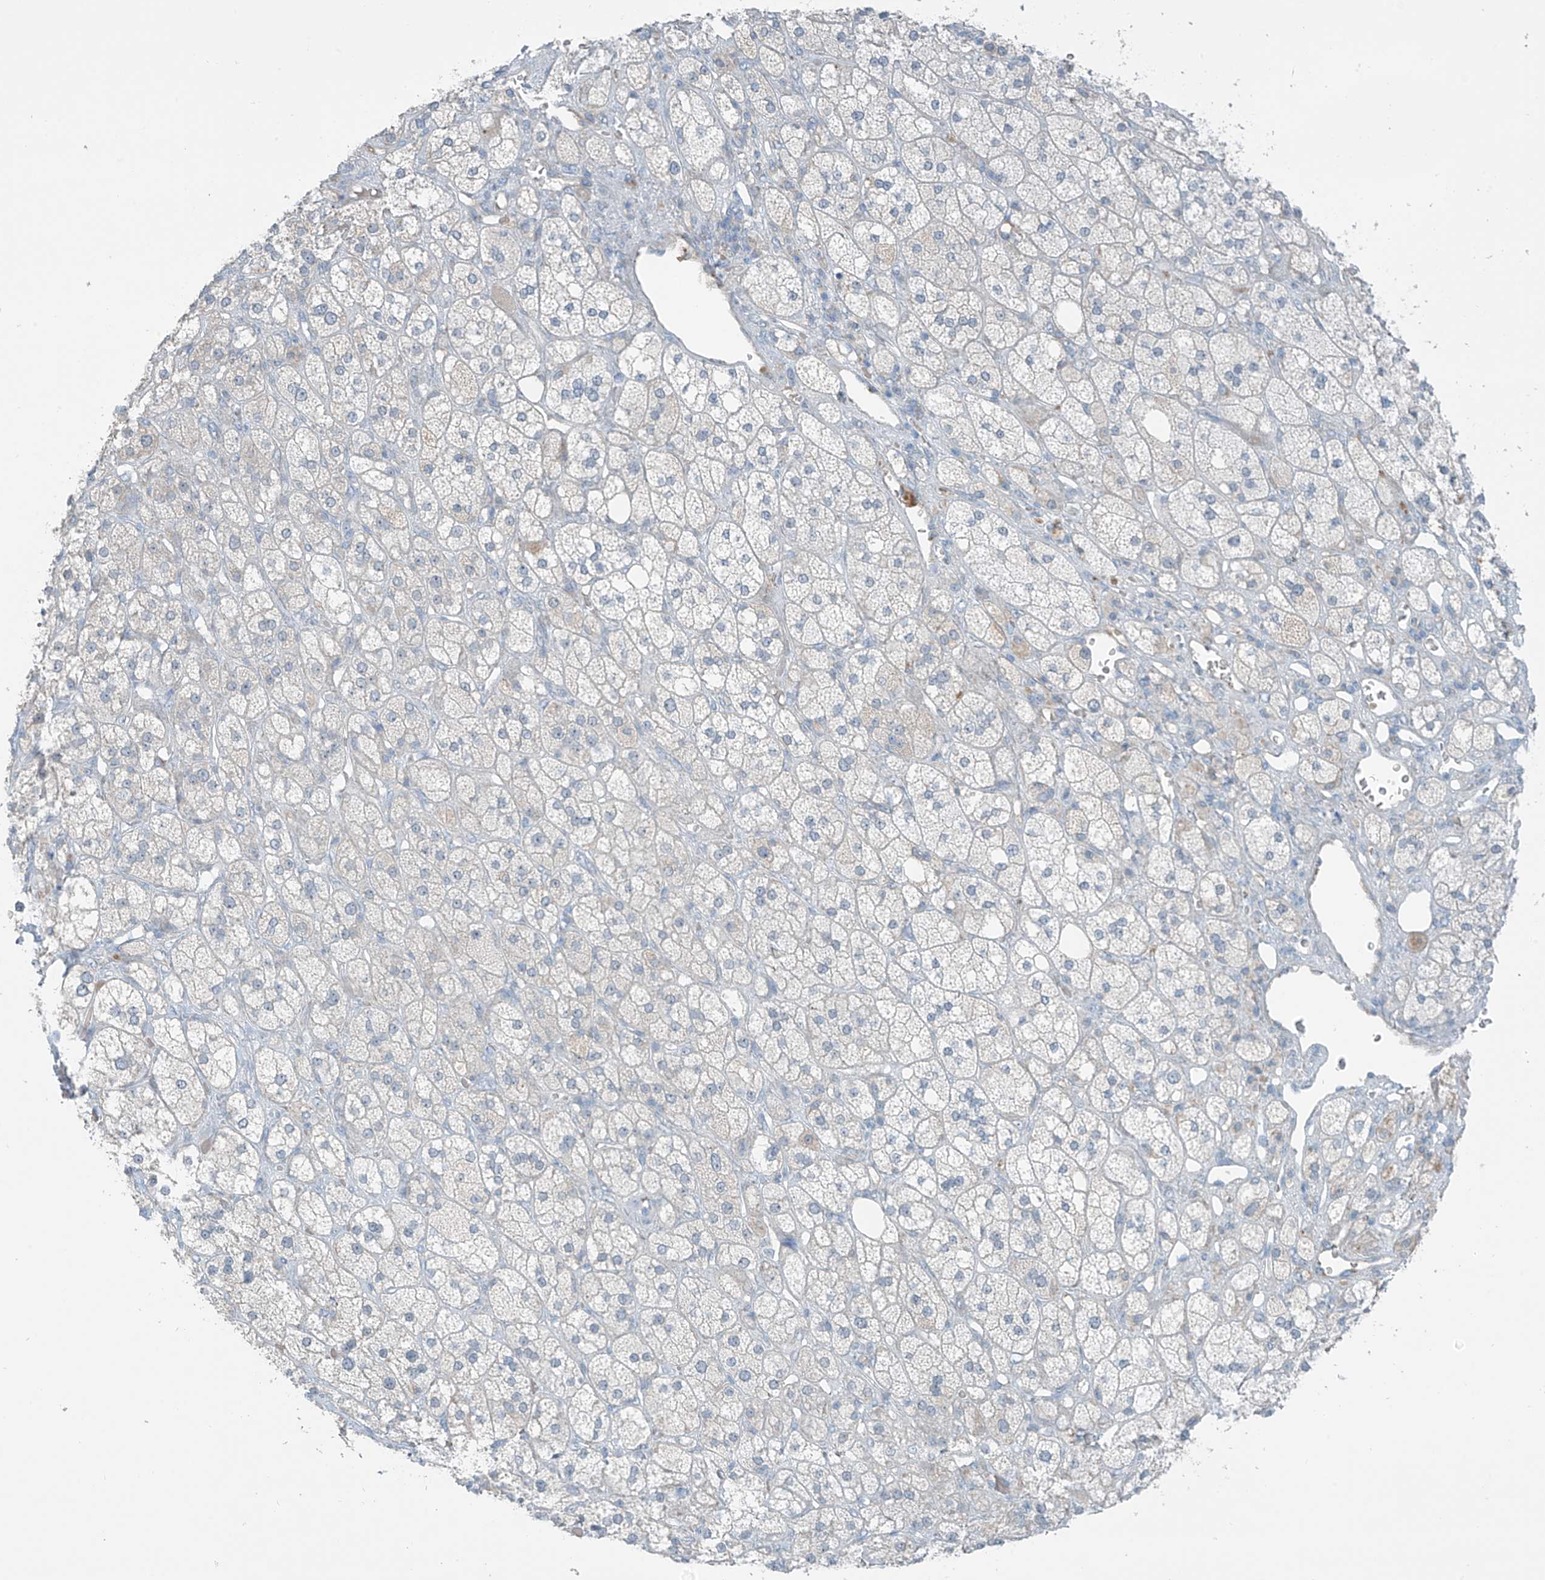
{"staining": {"intensity": "moderate", "quantity": "<25%", "location": "cytoplasmic/membranous"}, "tissue": "adrenal gland", "cell_type": "Glandular cells", "image_type": "normal", "snomed": [{"axis": "morphology", "description": "Normal tissue, NOS"}, {"axis": "topography", "description": "Adrenal gland"}], "caption": "Benign adrenal gland shows moderate cytoplasmic/membranous expression in approximately <25% of glandular cells, visualized by immunohistochemistry. (DAB (3,3'-diaminobenzidine) IHC with brightfield microscopy, high magnification).", "gene": "FAM131C", "patient": {"sex": "male", "age": 61}}